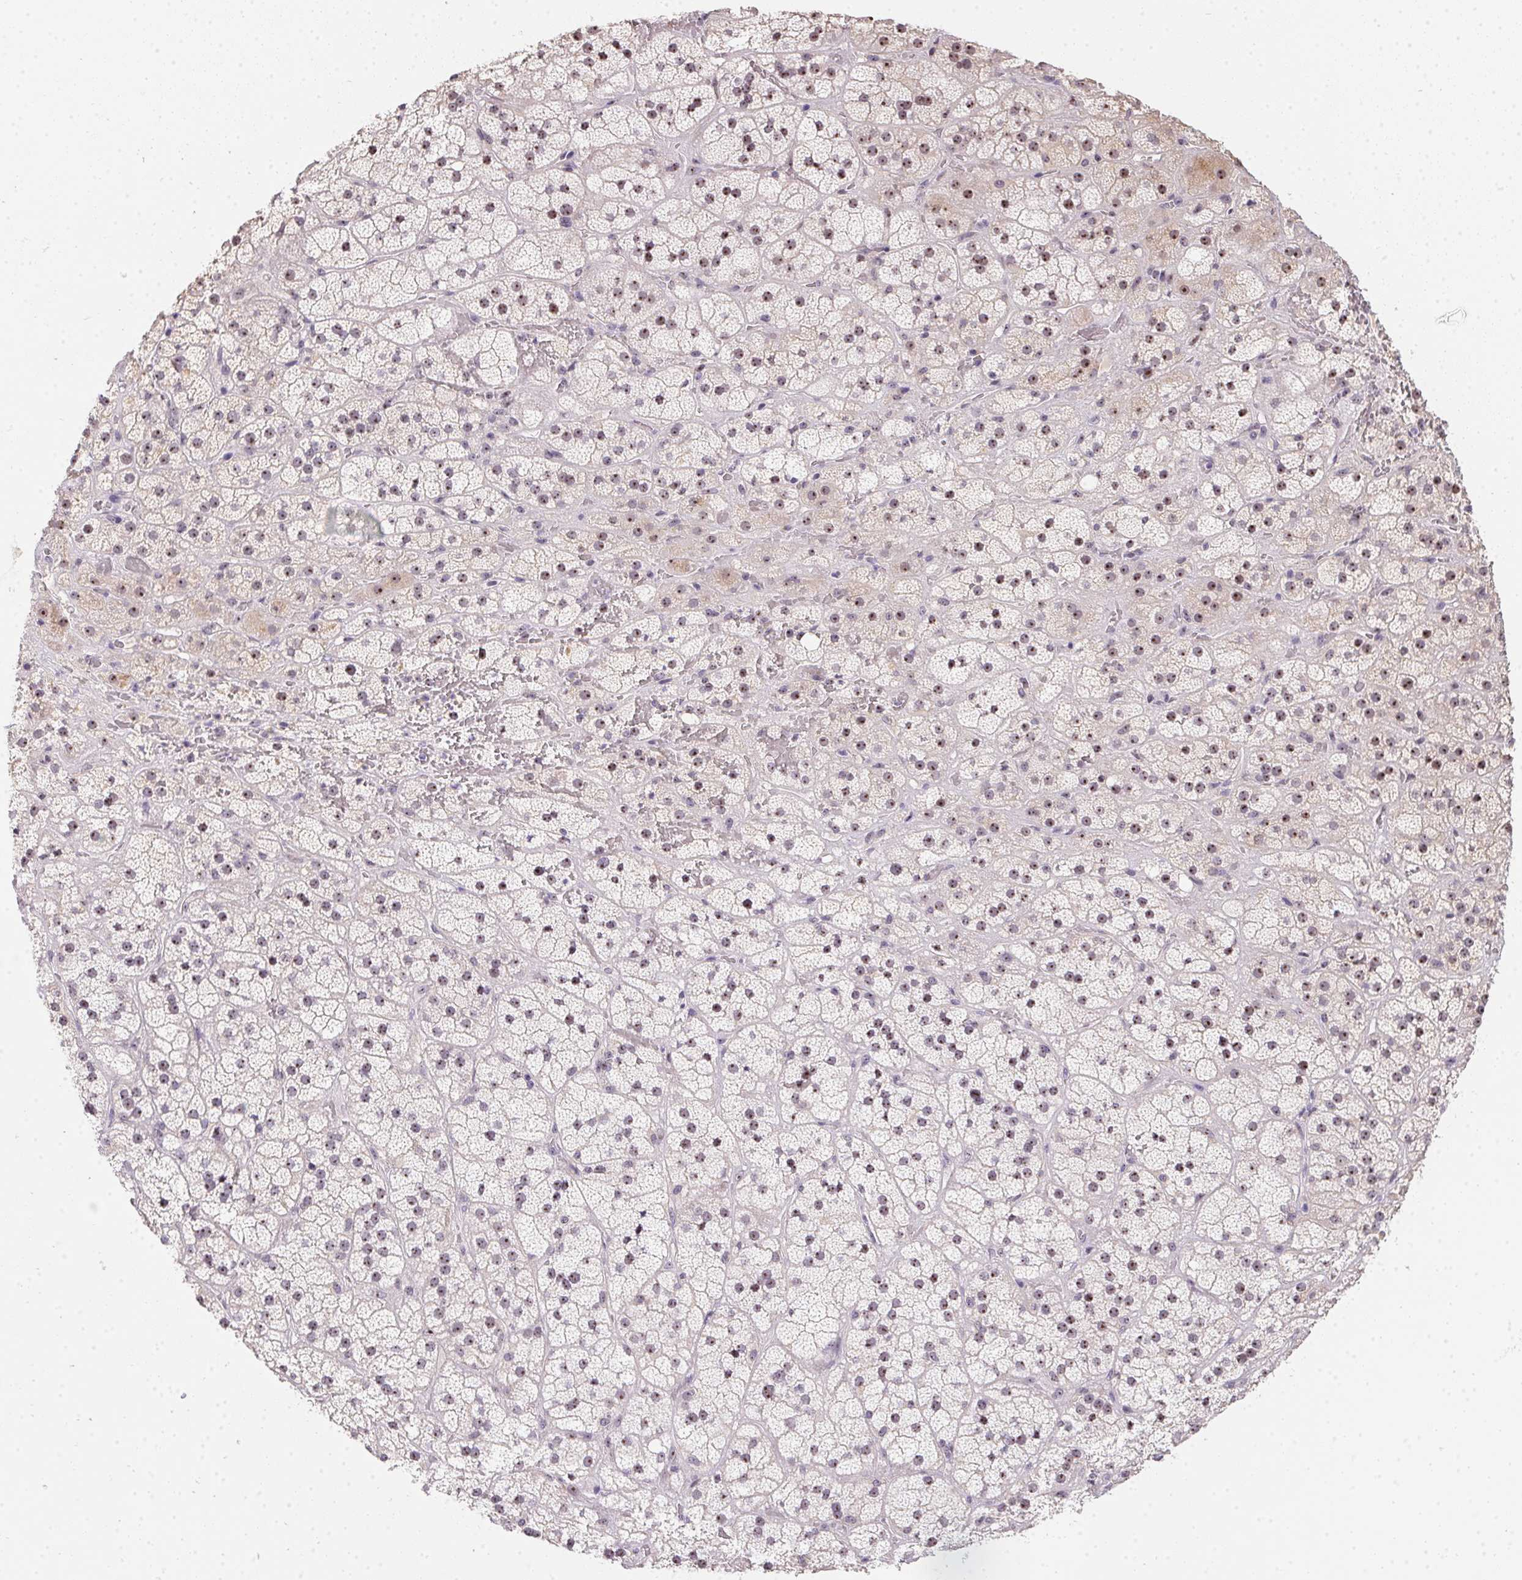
{"staining": {"intensity": "weak", "quantity": "25%-75%", "location": "nuclear"}, "tissue": "adrenal gland", "cell_type": "Glandular cells", "image_type": "normal", "snomed": [{"axis": "morphology", "description": "Normal tissue, NOS"}, {"axis": "topography", "description": "Adrenal gland"}], "caption": "A micrograph of human adrenal gland stained for a protein demonstrates weak nuclear brown staining in glandular cells. The protein is stained brown, and the nuclei are stained in blue (DAB IHC with brightfield microscopy, high magnification).", "gene": "BATF2", "patient": {"sex": "male", "age": 57}}